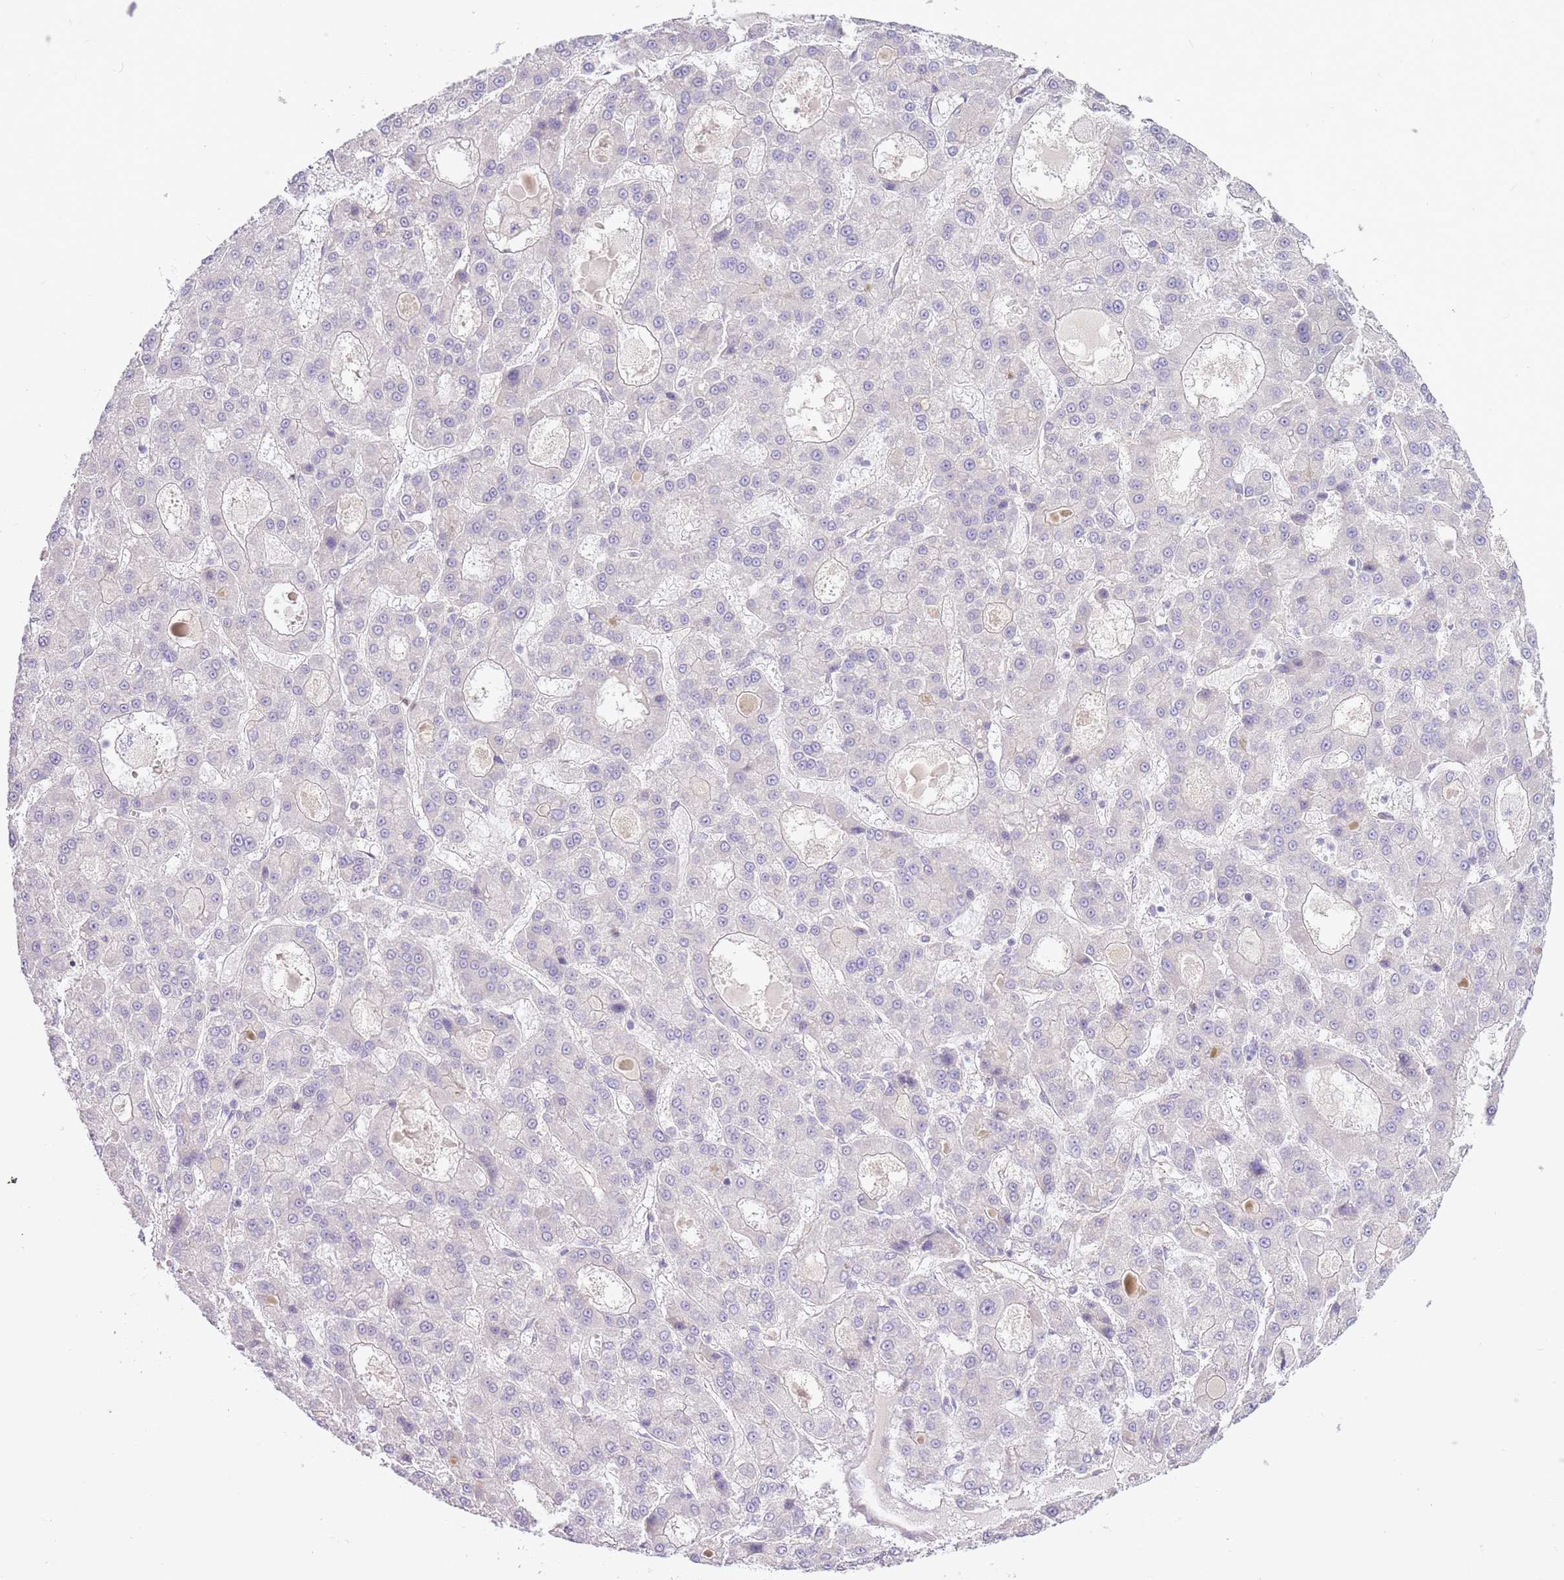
{"staining": {"intensity": "negative", "quantity": "none", "location": "none"}, "tissue": "liver cancer", "cell_type": "Tumor cells", "image_type": "cancer", "snomed": [{"axis": "morphology", "description": "Carcinoma, Hepatocellular, NOS"}, {"axis": "topography", "description": "Liver"}], "caption": "Immunohistochemistry histopathology image of liver cancer stained for a protein (brown), which reveals no staining in tumor cells.", "gene": "MRO", "patient": {"sex": "male", "age": 70}}